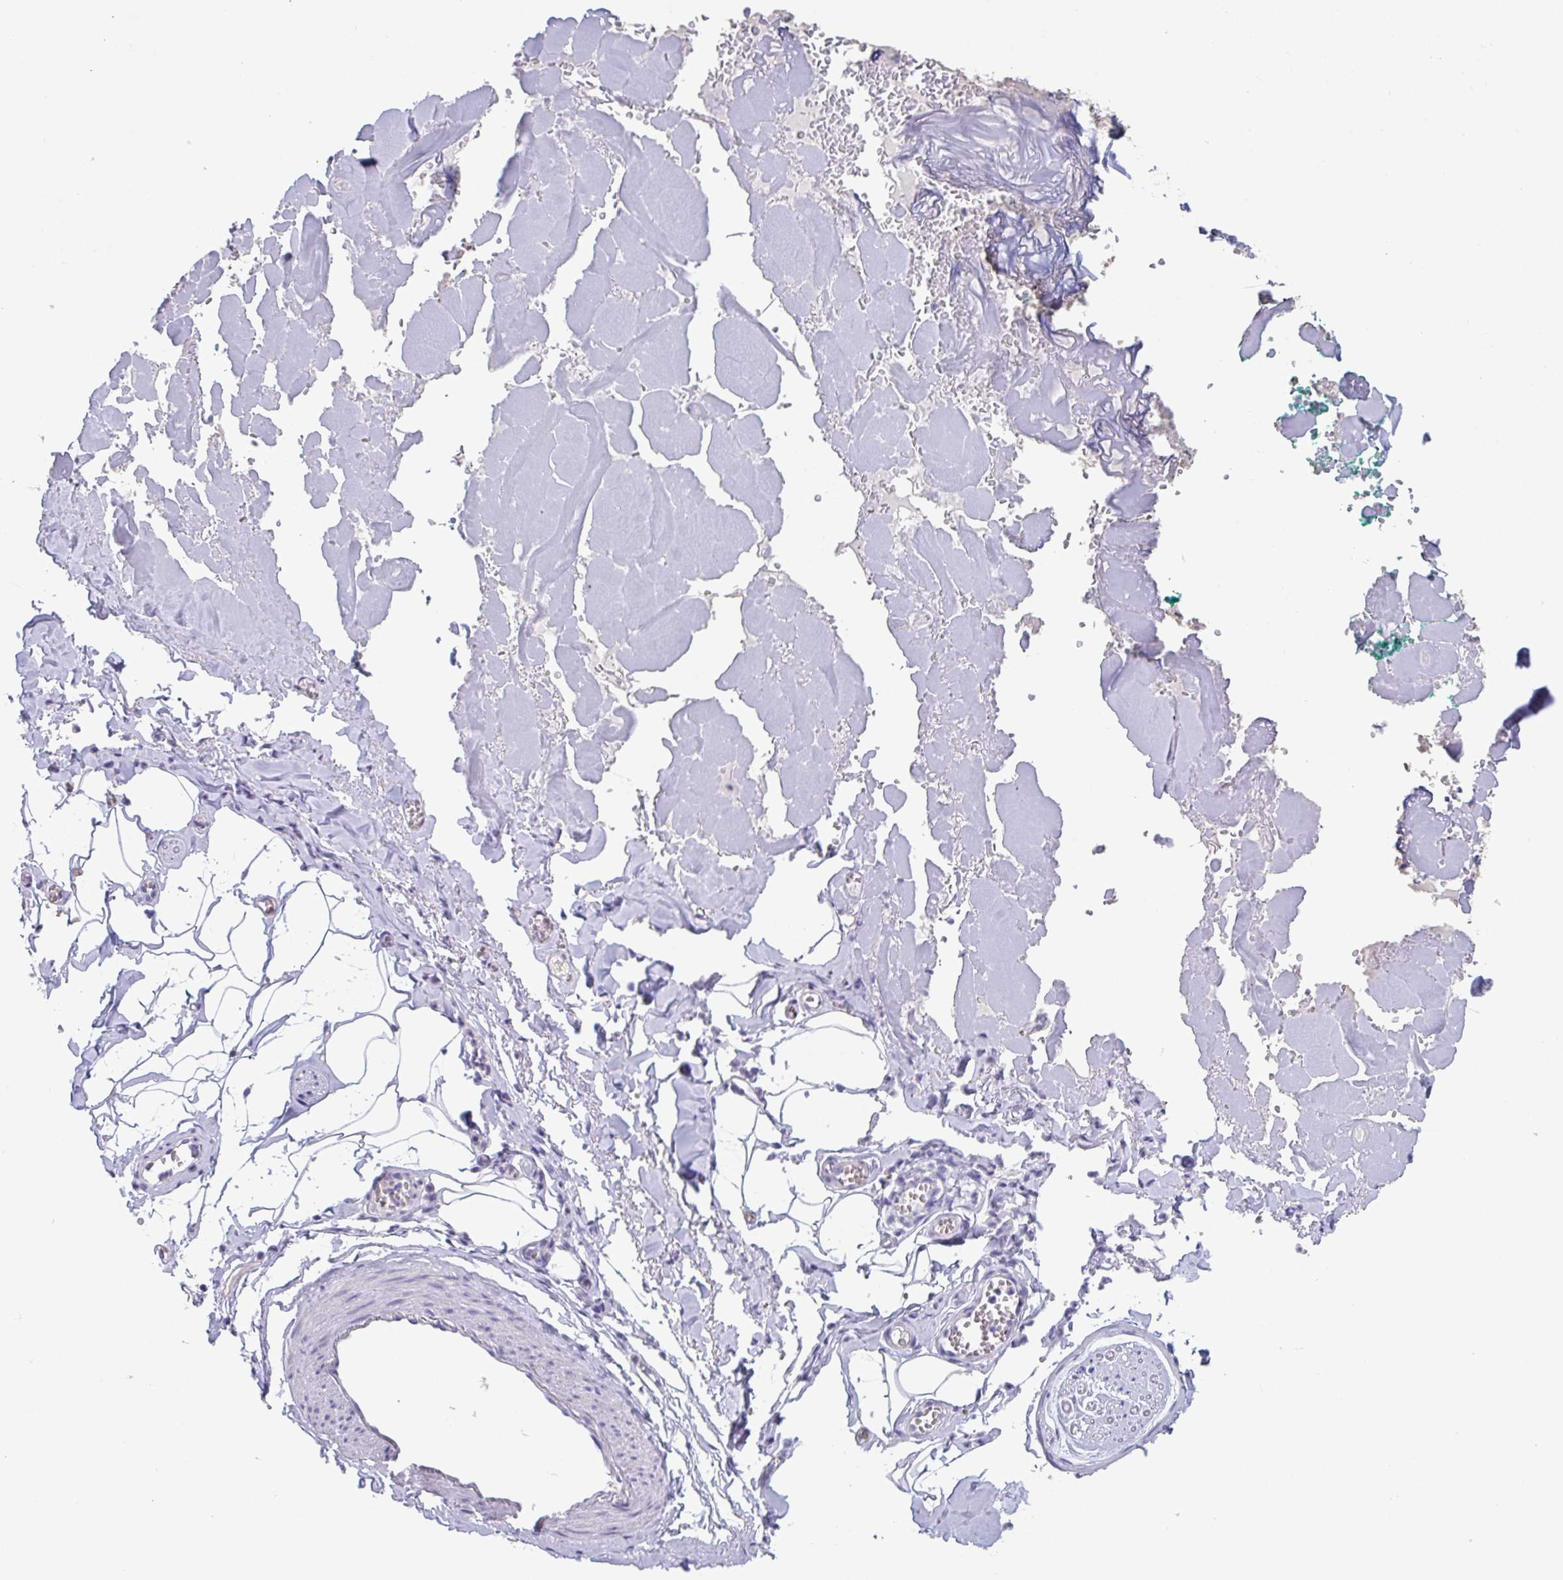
{"staining": {"intensity": "negative", "quantity": "none", "location": "none"}, "tissue": "adipose tissue", "cell_type": "Adipocytes", "image_type": "normal", "snomed": [{"axis": "morphology", "description": "Normal tissue, NOS"}, {"axis": "topography", "description": "Vulva"}, {"axis": "topography", "description": "Peripheral nerve tissue"}], "caption": "A micrograph of adipose tissue stained for a protein demonstrates no brown staining in adipocytes. (IHC, brightfield microscopy, high magnification).", "gene": "SLC44A4", "patient": {"sex": "female", "age": 66}}